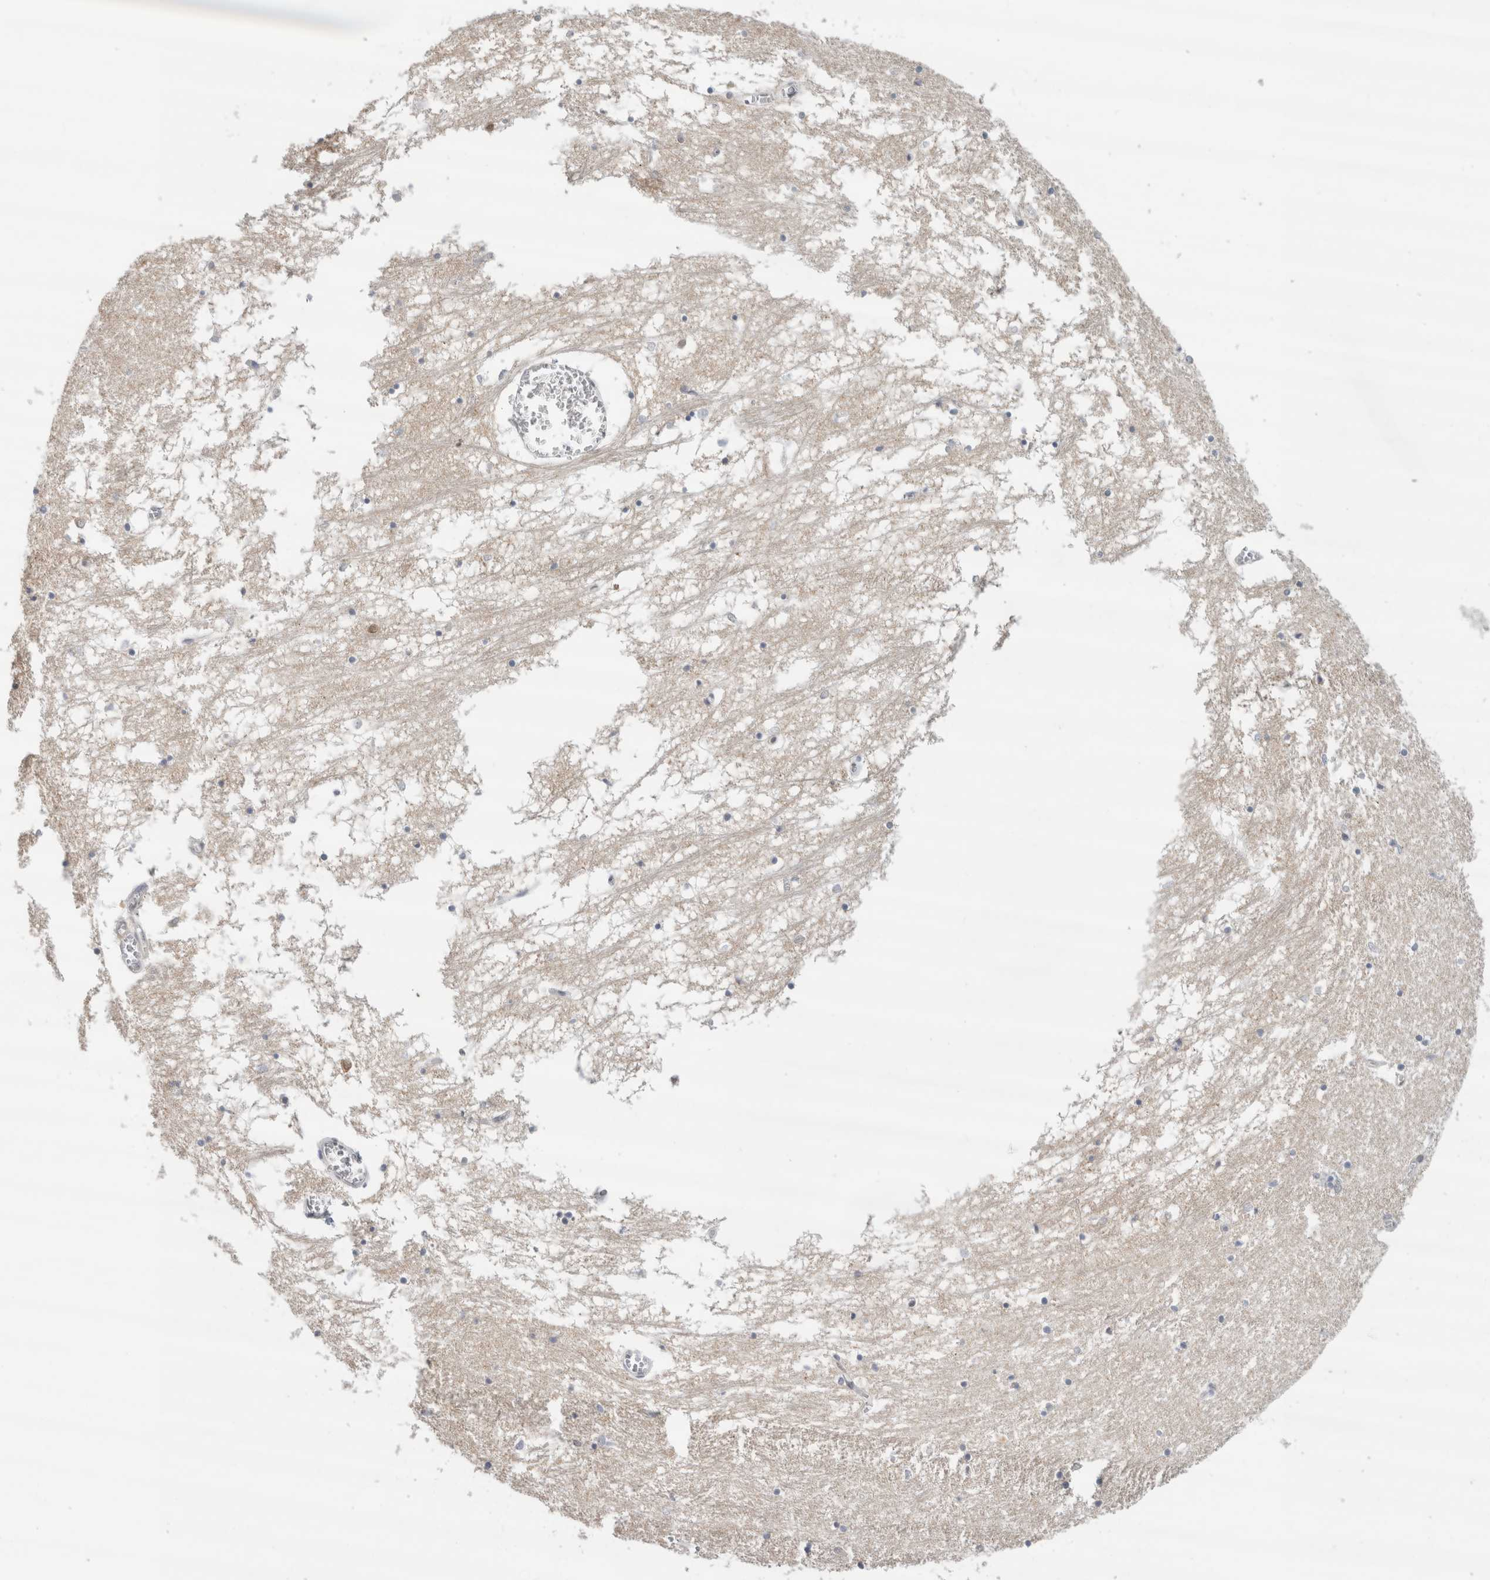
{"staining": {"intensity": "negative", "quantity": "none", "location": "none"}, "tissue": "hippocampus", "cell_type": "Glial cells", "image_type": "normal", "snomed": [{"axis": "morphology", "description": "Normal tissue, NOS"}, {"axis": "topography", "description": "Hippocampus"}], "caption": "High power microscopy image of an immunohistochemistry (IHC) image of unremarkable hippocampus, revealing no significant positivity in glial cells.", "gene": "EIF4G3", "patient": {"sex": "male", "age": 70}}